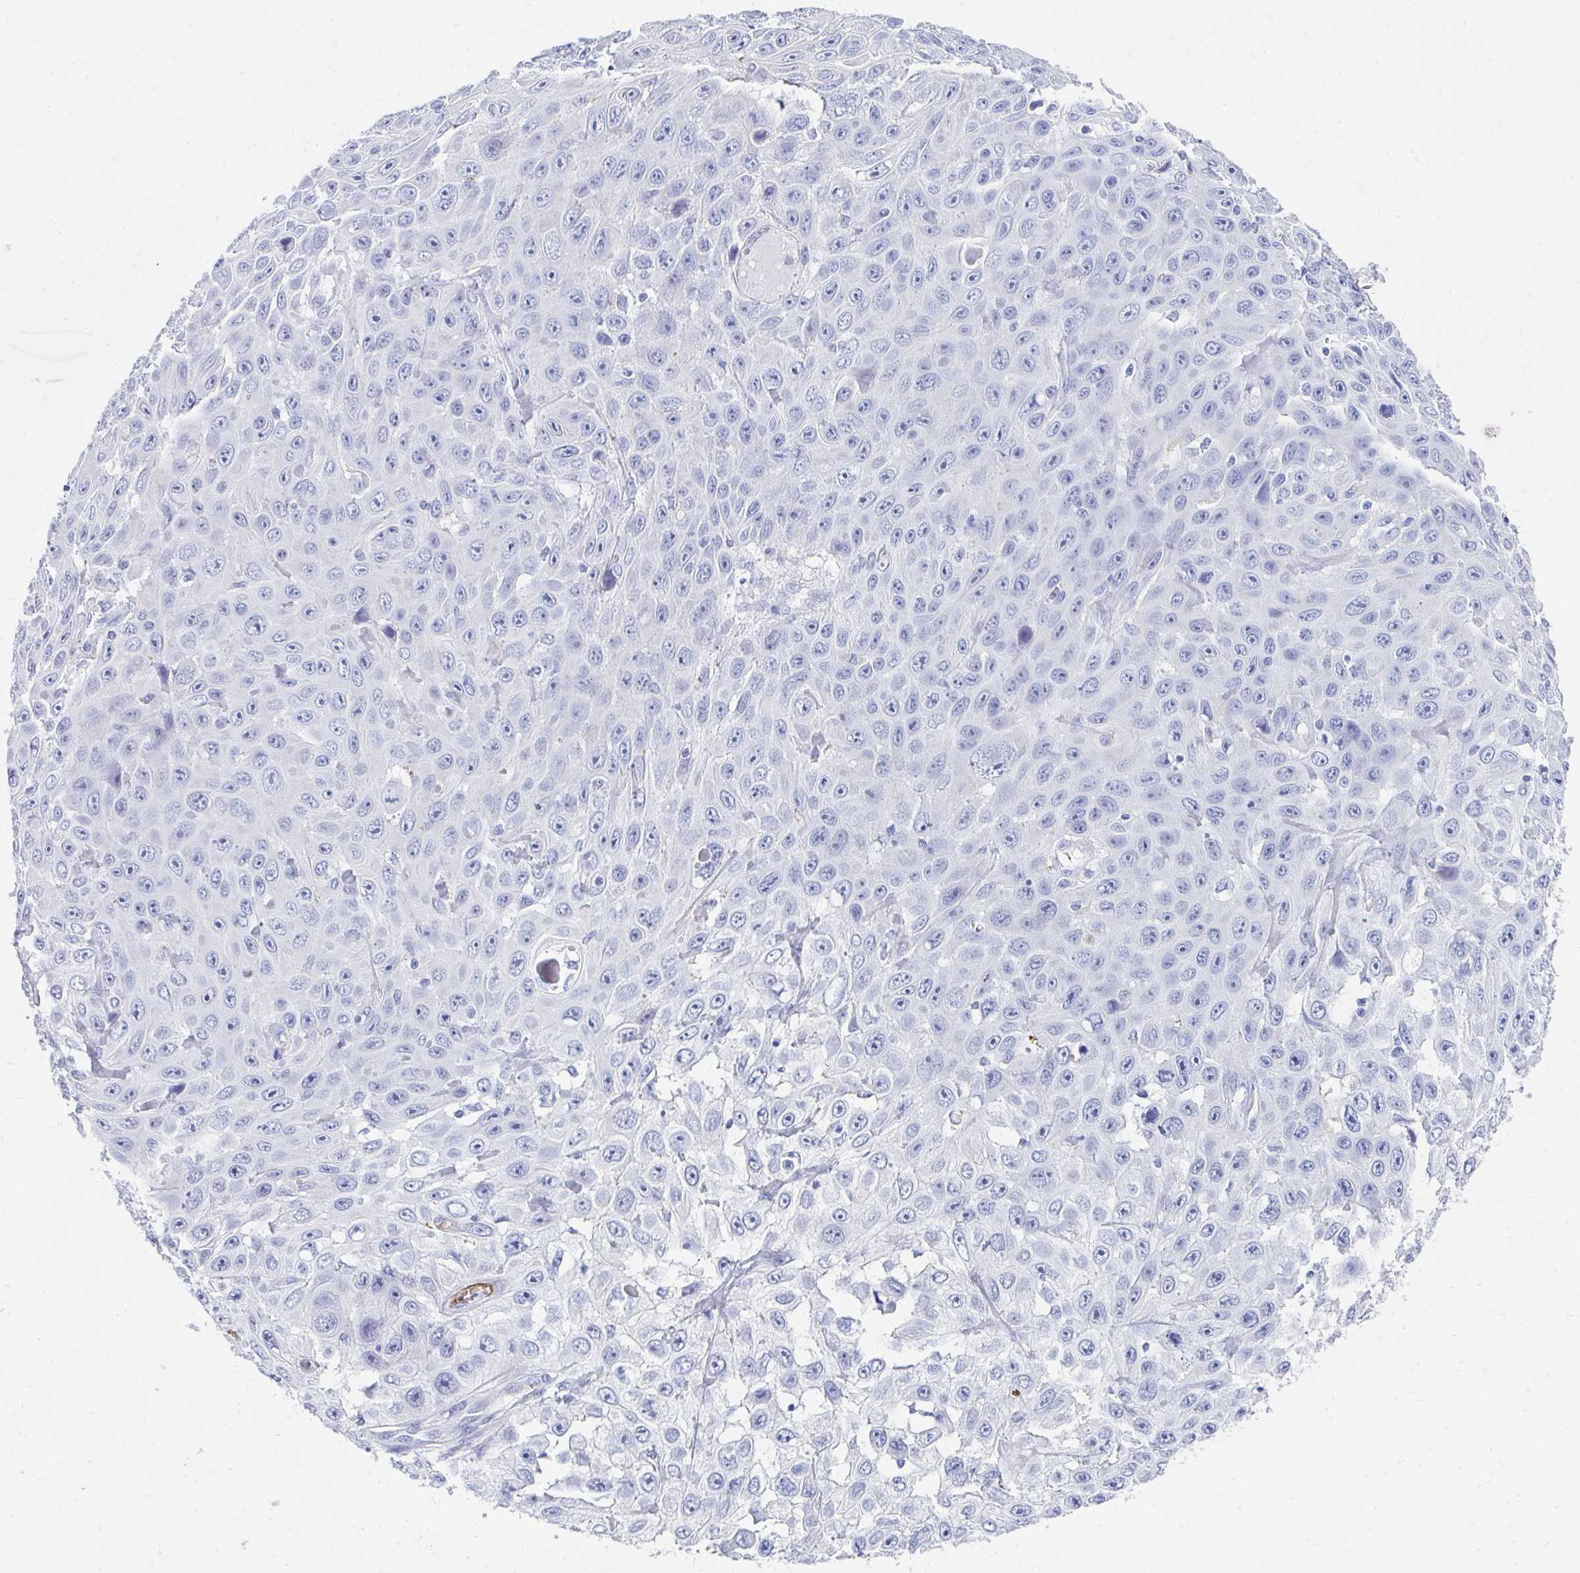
{"staining": {"intensity": "negative", "quantity": "none", "location": "none"}, "tissue": "skin cancer", "cell_type": "Tumor cells", "image_type": "cancer", "snomed": [{"axis": "morphology", "description": "Squamous cell carcinoma, NOS"}, {"axis": "topography", "description": "Skin"}], "caption": "The micrograph demonstrates no significant staining in tumor cells of skin squamous cell carcinoma.", "gene": "MROH2B", "patient": {"sex": "male", "age": 82}}